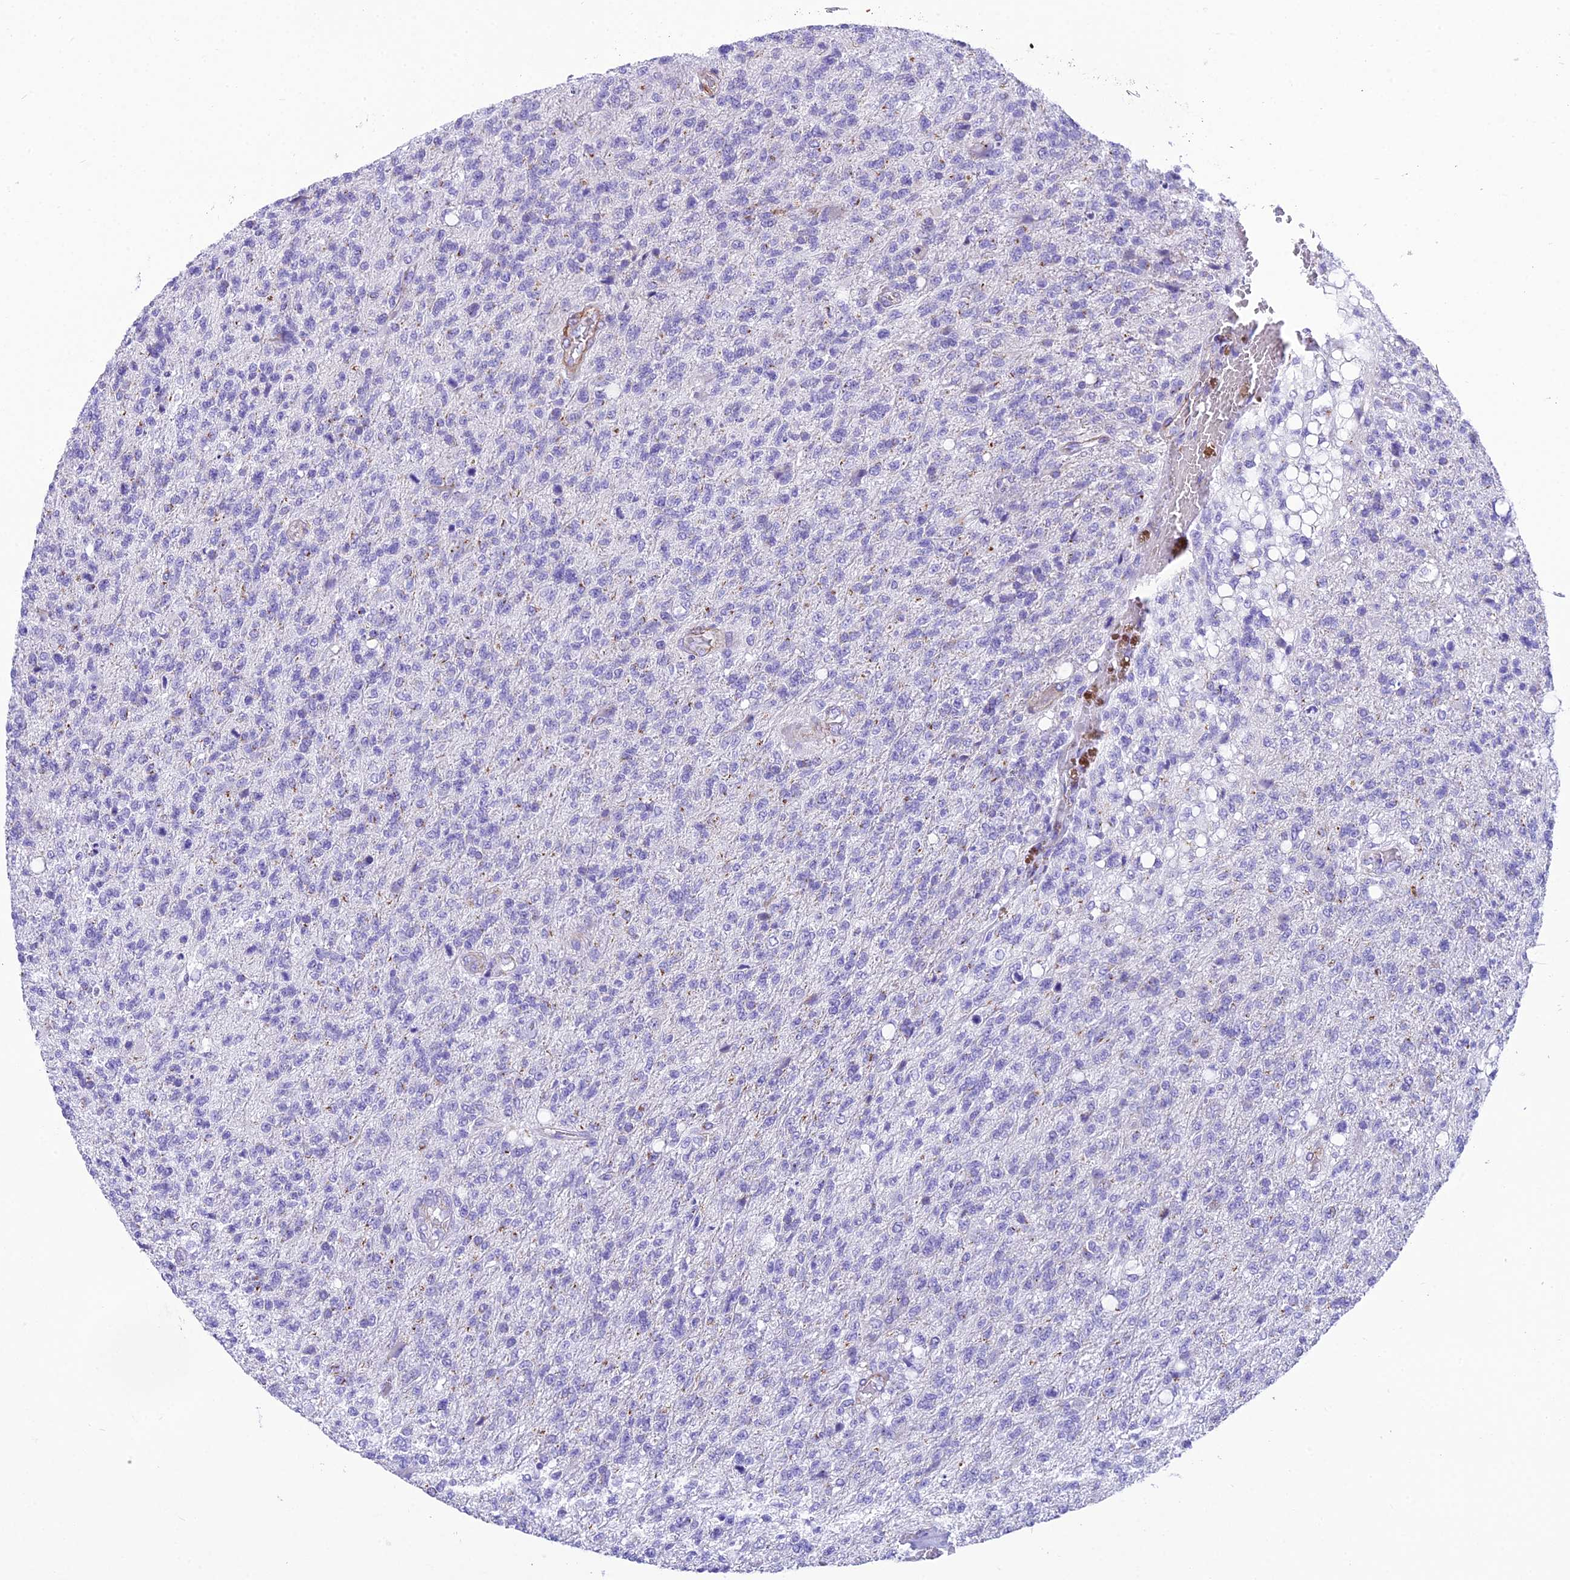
{"staining": {"intensity": "negative", "quantity": "none", "location": "none"}, "tissue": "glioma", "cell_type": "Tumor cells", "image_type": "cancer", "snomed": [{"axis": "morphology", "description": "Glioma, malignant, High grade"}, {"axis": "topography", "description": "Brain"}], "caption": "Immunohistochemistry of human glioma exhibits no expression in tumor cells. (DAB (3,3'-diaminobenzidine) IHC visualized using brightfield microscopy, high magnification).", "gene": "GFRA1", "patient": {"sex": "male", "age": 56}}